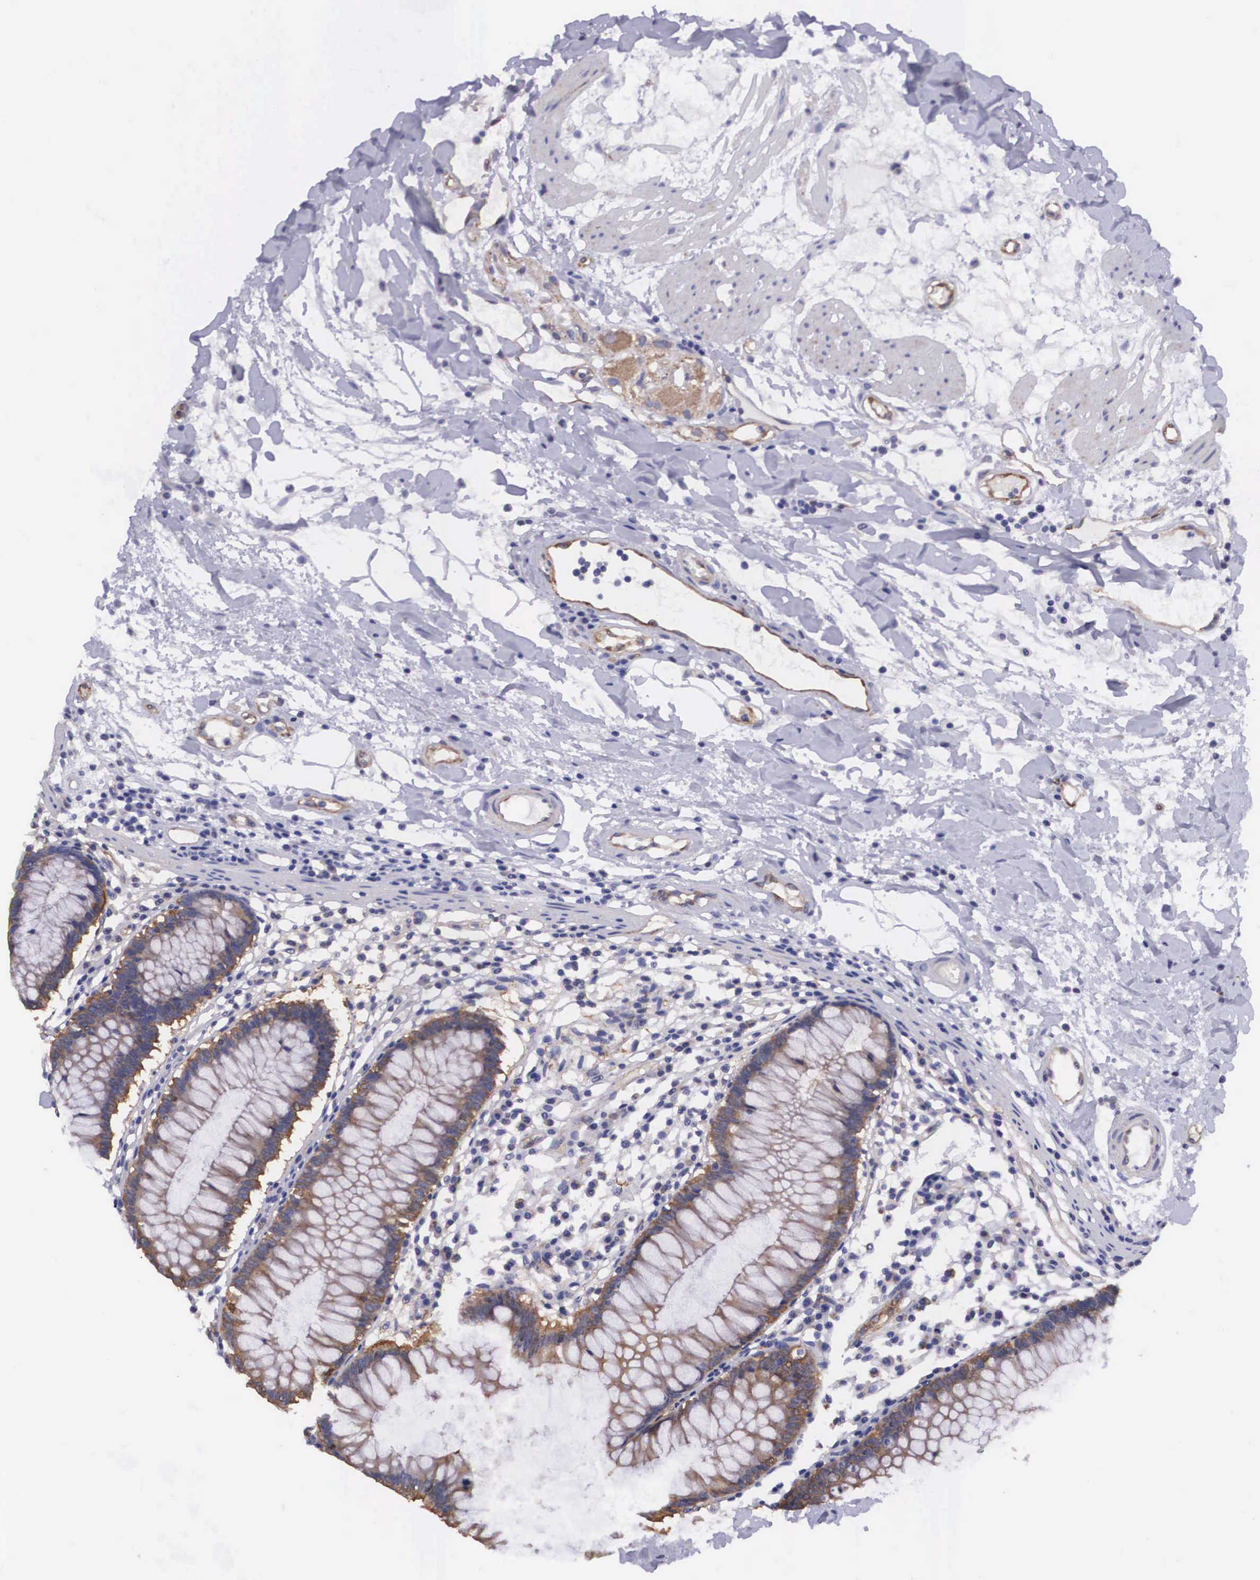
{"staining": {"intensity": "moderate", "quantity": "25%-75%", "location": "cytoplasmic/membranous"}, "tissue": "colon", "cell_type": "Endothelial cells", "image_type": "normal", "snomed": [{"axis": "morphology", "description": "Normal tissue, NOS"}, {"axis": "topography", "description": "Colon"}], "caption": "Immunohistochemical staining of unremarkable human colon shows medium levels of moderate cytoplasmic/membranous positivity in approximately 25%-75% of endothelial cells. The staining is performed using DAB (3,3'-diaminobenzidine) brown chromogen to label protein expression. The nuclei are counter-stained blue using hematoxylin.", "gene": "BCAR1", "patient": {"sex": "female", "age": 55}}